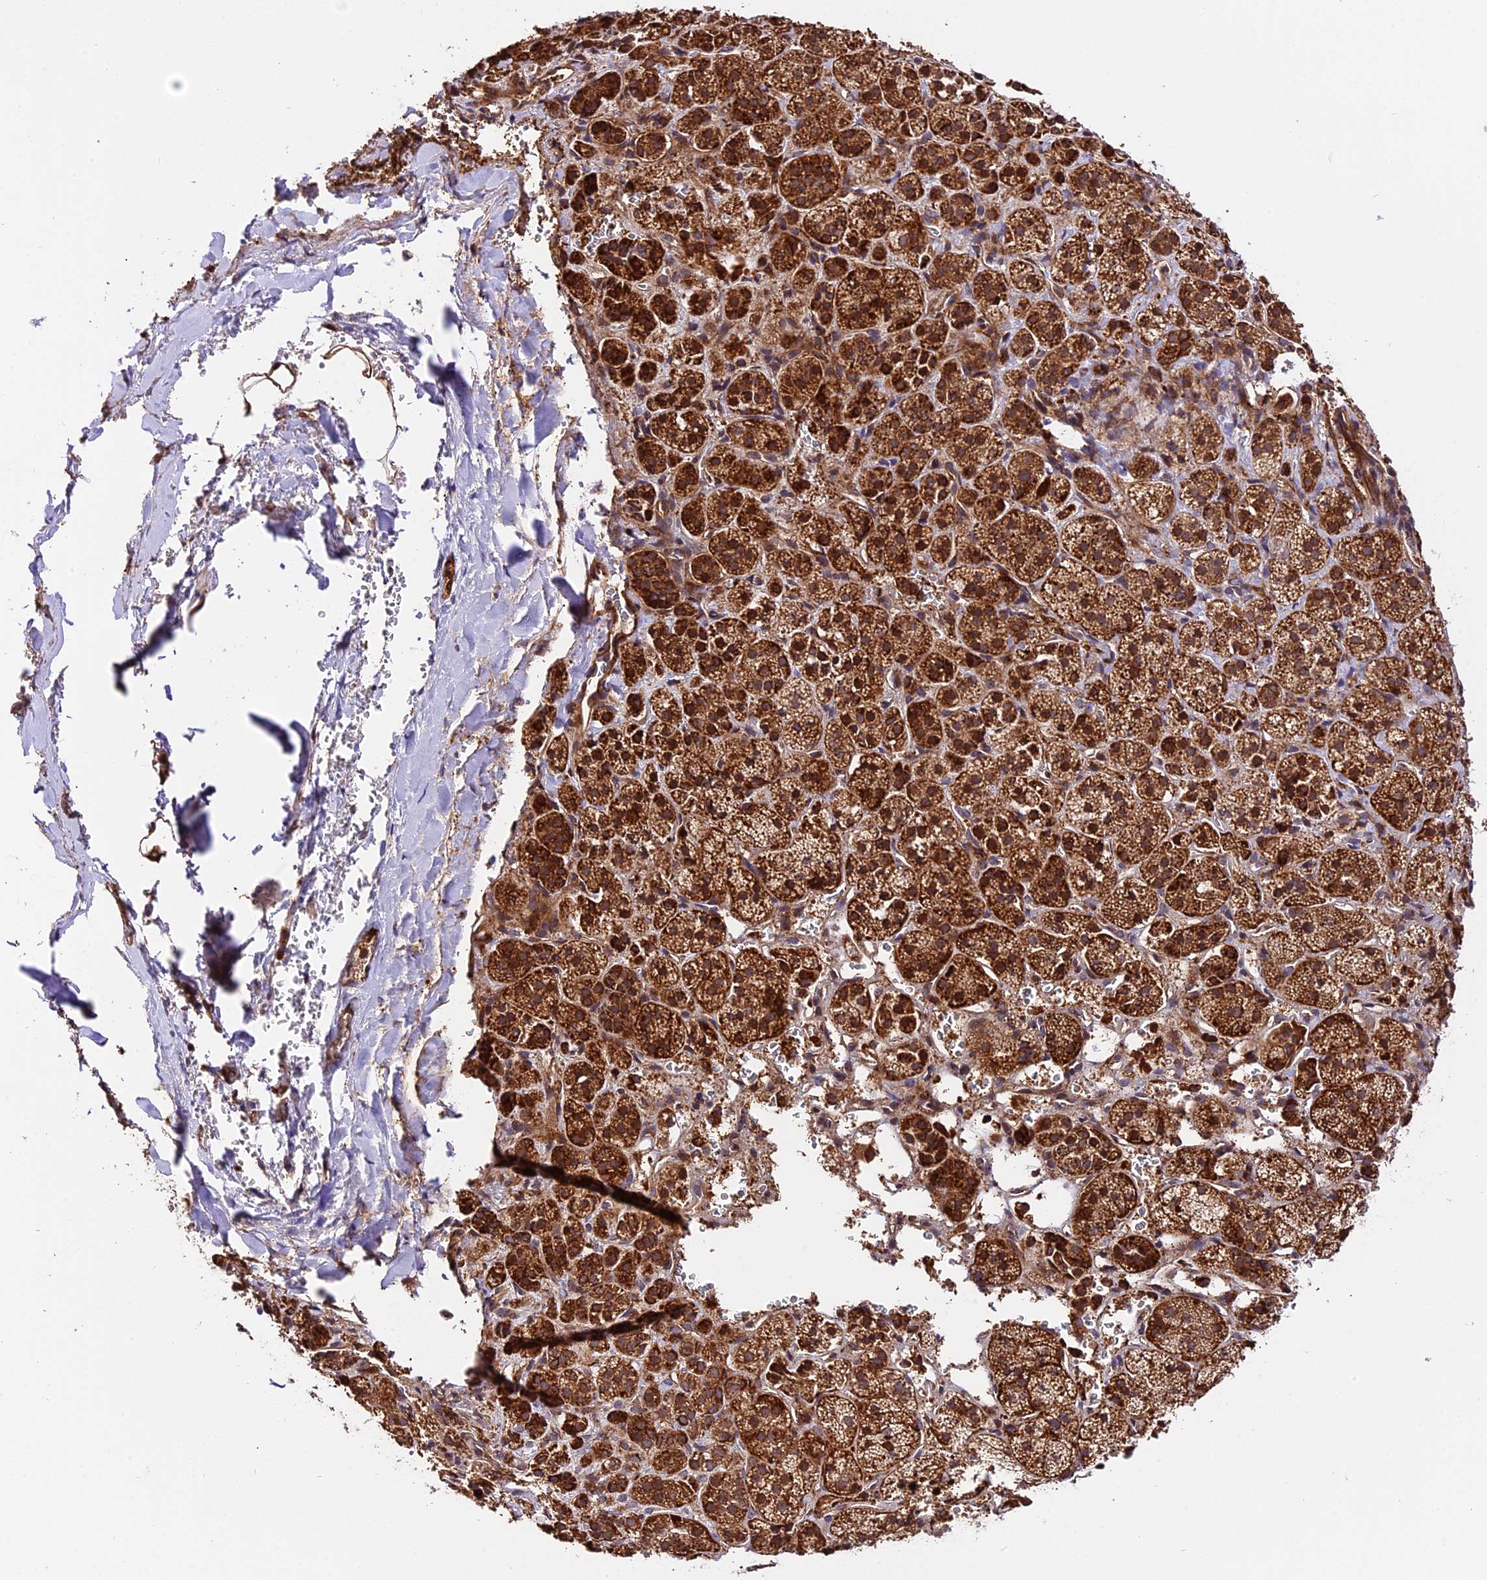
{"staining": {"intensity": "strong", "quantity": ">75%", "location": "cytoplasmic/membranous"}, "tissue": "adrenal gland", "cell_type": "Glandular cells", "image_type": "normal", "snomed": [{"axis": "morphology", "description": "Normal tissue, NOS"}, {"axis": "topography", "description": "Adrenal gland"}], "caption": "Immunohistochemistry (IHC) histopathology image of benign adrenal gland: adrenal gland stained using immunohistochemistry exhibits high levels of strong protein expression localized specifically in the cytoplasmic/membranous of glandular cells, appearing as a cytoplasmic/membranous brown color.", "gene": "HERPUD1", "patient": {"sex": "female", "age": 44}}